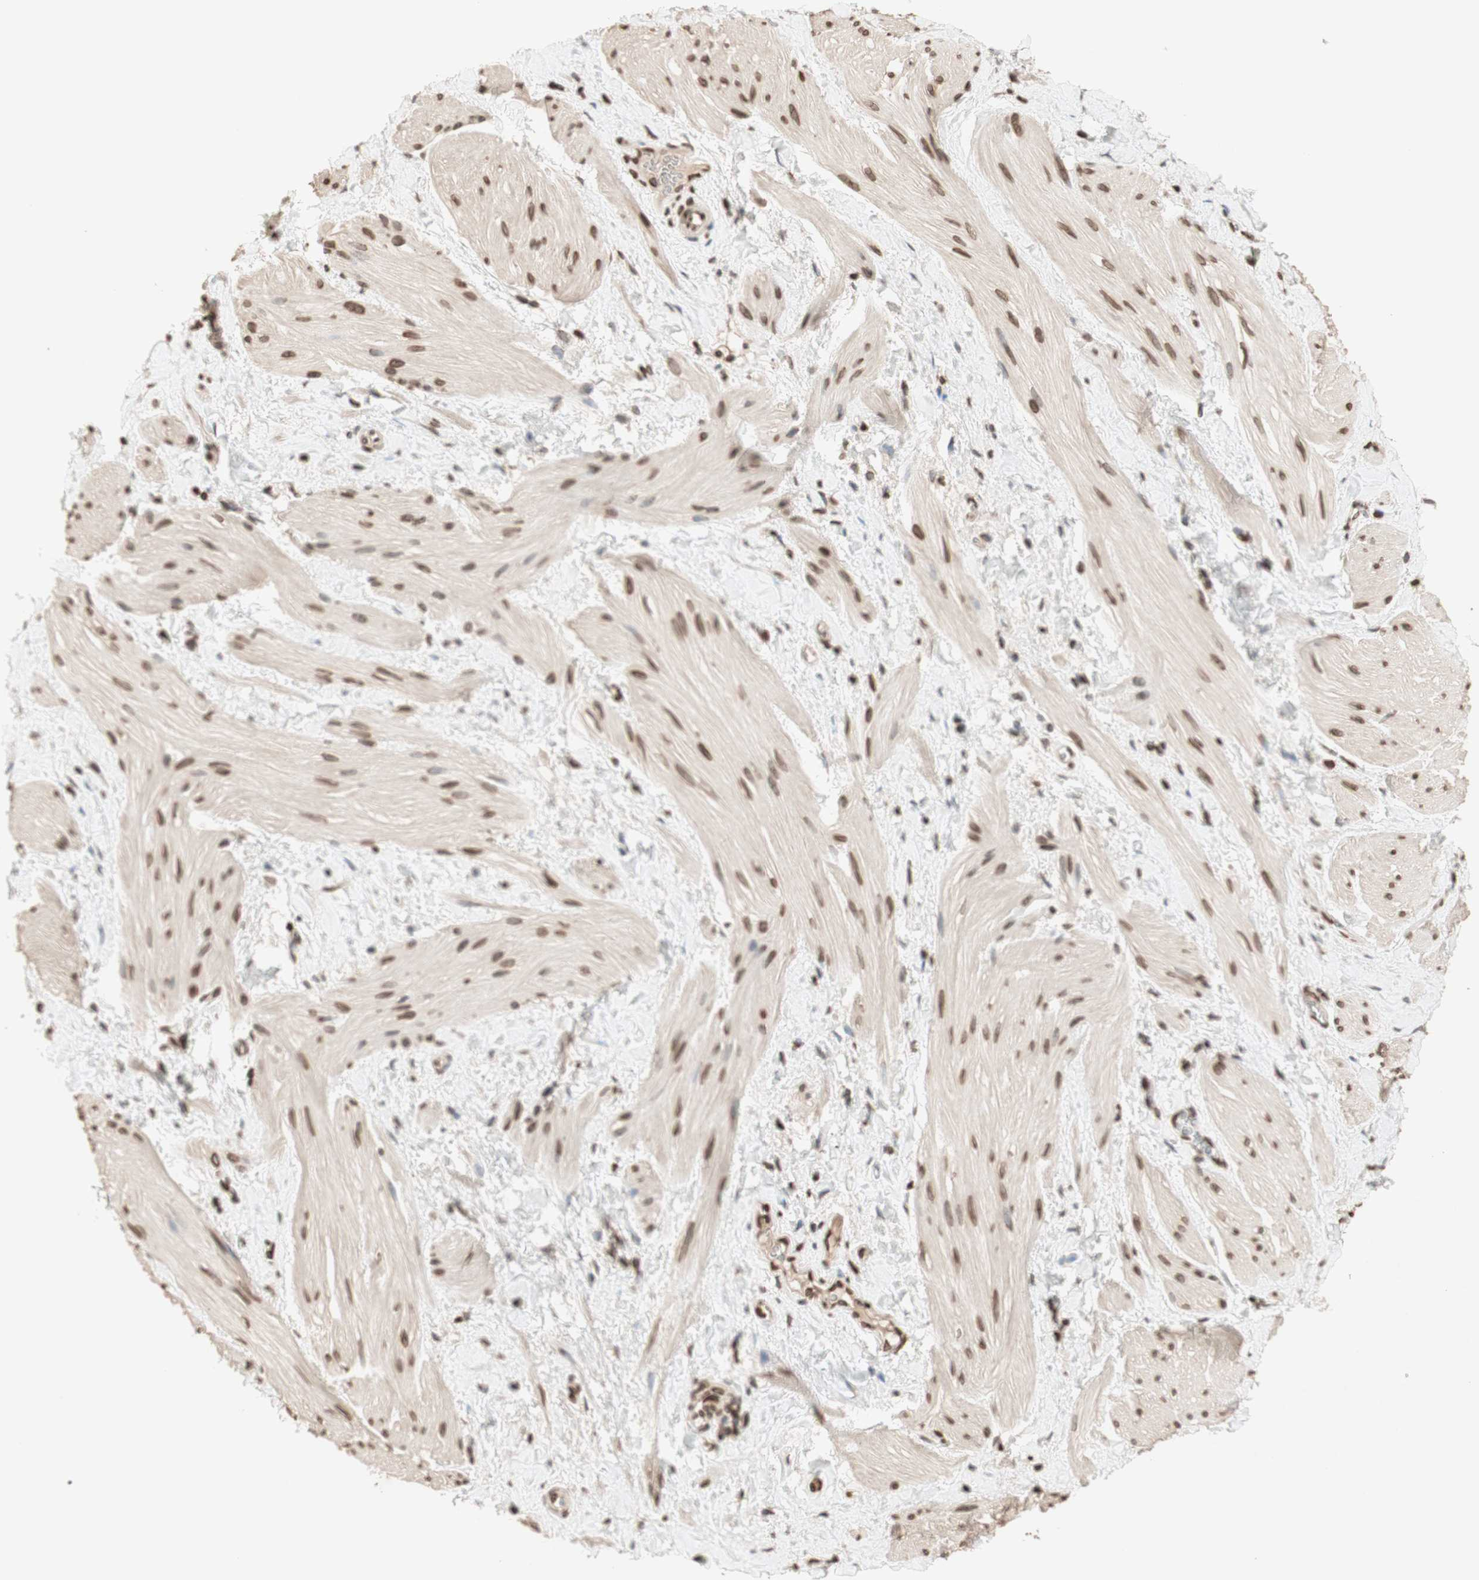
{"staining": {"intensity": "moderate", "quantity": ">75%", "location": "cytoplasmic/membranous,nuclear"}, "tissue": "smooth muscle", "cell_type": "Smooth muscle cells", "image_type": "normal", "snomed": [{"axis": "morphology", "description": "Normal tissue, NOS"}, {"axis": "topography", "description": "Smooth muscle"}], "caption": "Immunohistochemistry (IHC) (DAB) staining of benign human smooth muscle displays moderate cytoplasmic/membranous,nuclear protein positivity in approximately >75% of smooth muscle cells.", "gene": "TMPO", "patient": {"sex": "male", "age": 16}}